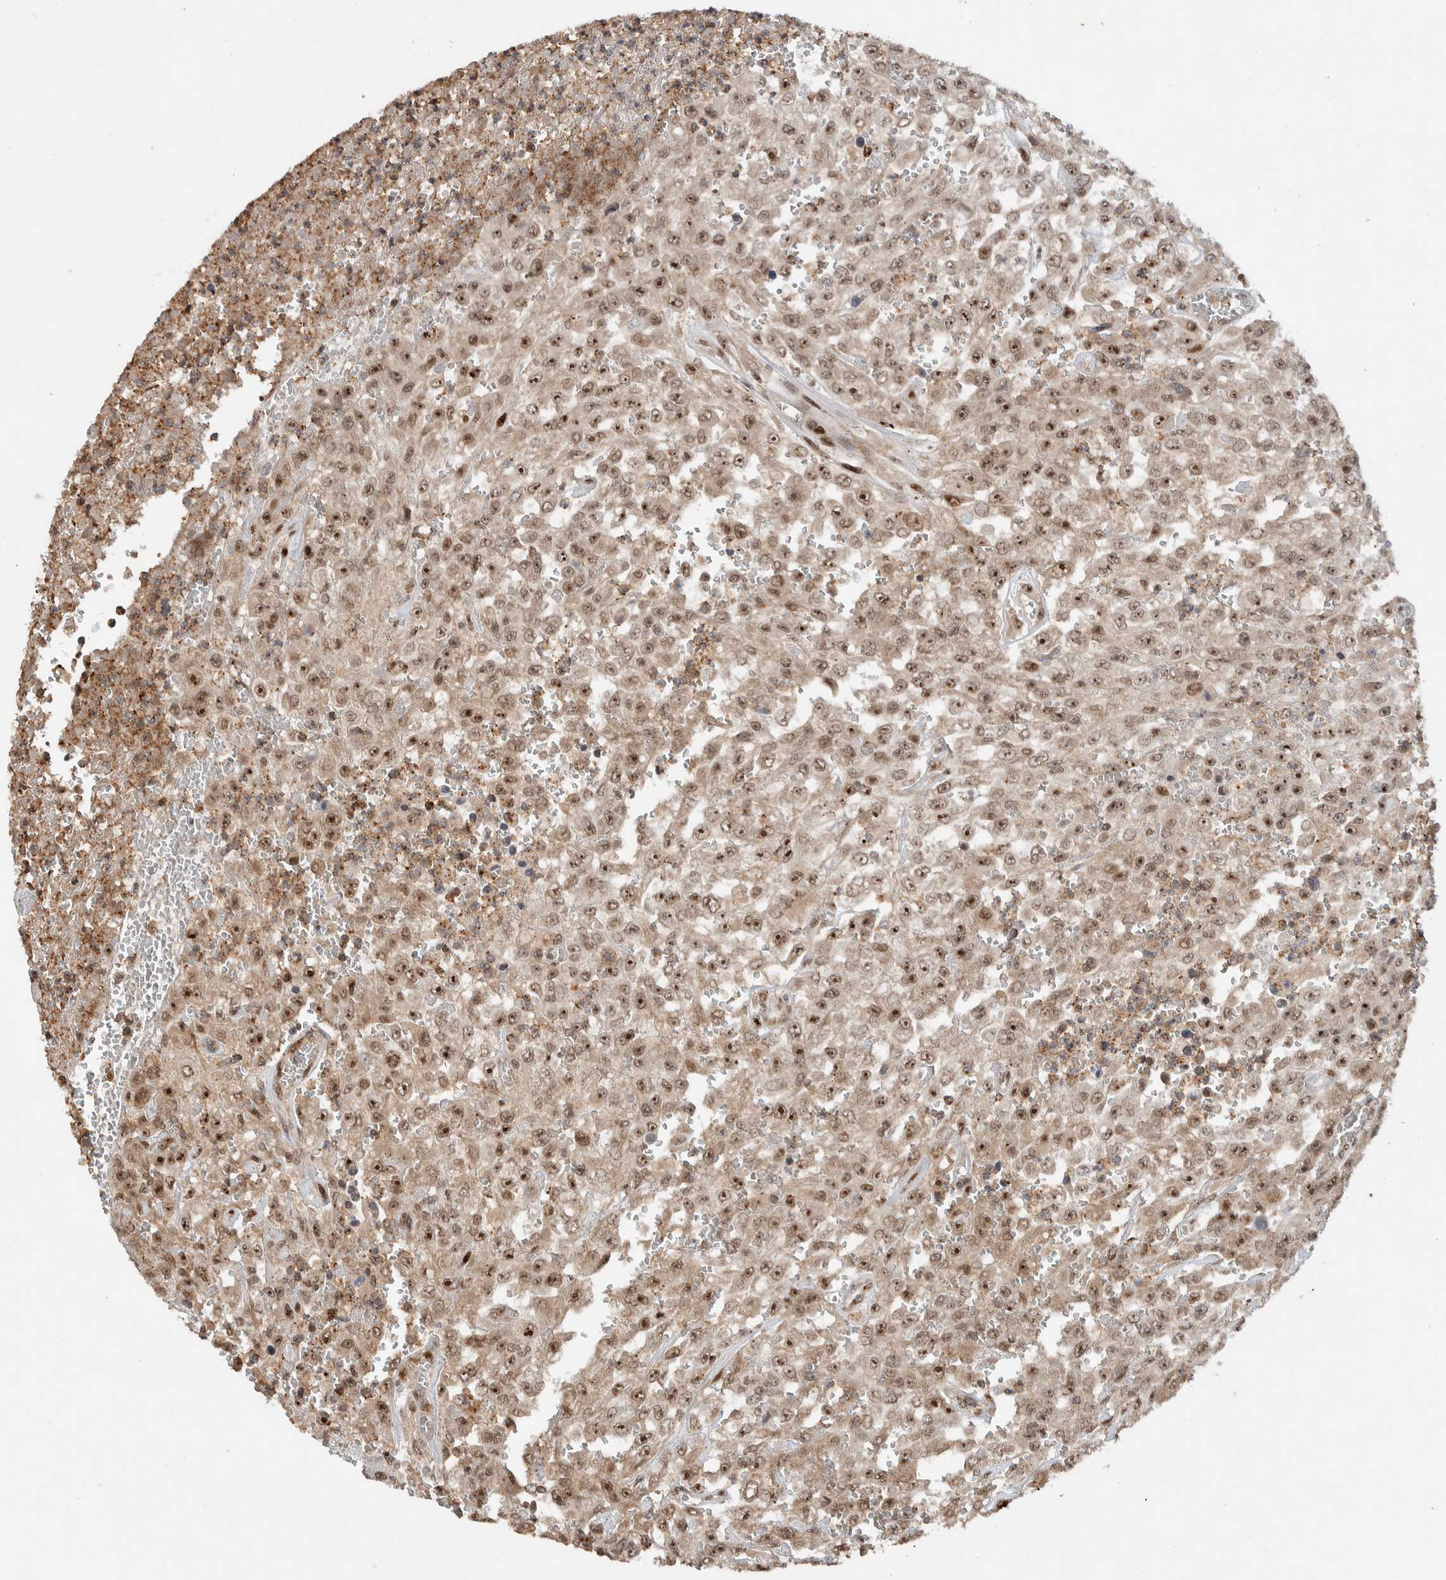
{"staining": {"intensity": "strong", "quantity": ">75%", "location": "nuclear"}, "tissue": "urothelial cancer", "cell_type": "Tumor cells", "image_type": "cancer", "snomed": [{"axis": "morphology", "description": "Urothelial carcinoma, High grade"}, {"axis": "topography", "description": "Urinary bladder"}], "caption": "A photomicrograph showing strong nuclear positivity in approximately >75% of tumor cells in high-grade urothelial carcinoma, as visualized by brown immunohistochemical staining.", "gene": "ZNF521", "patient": {"sex": "male", "age": 46}}